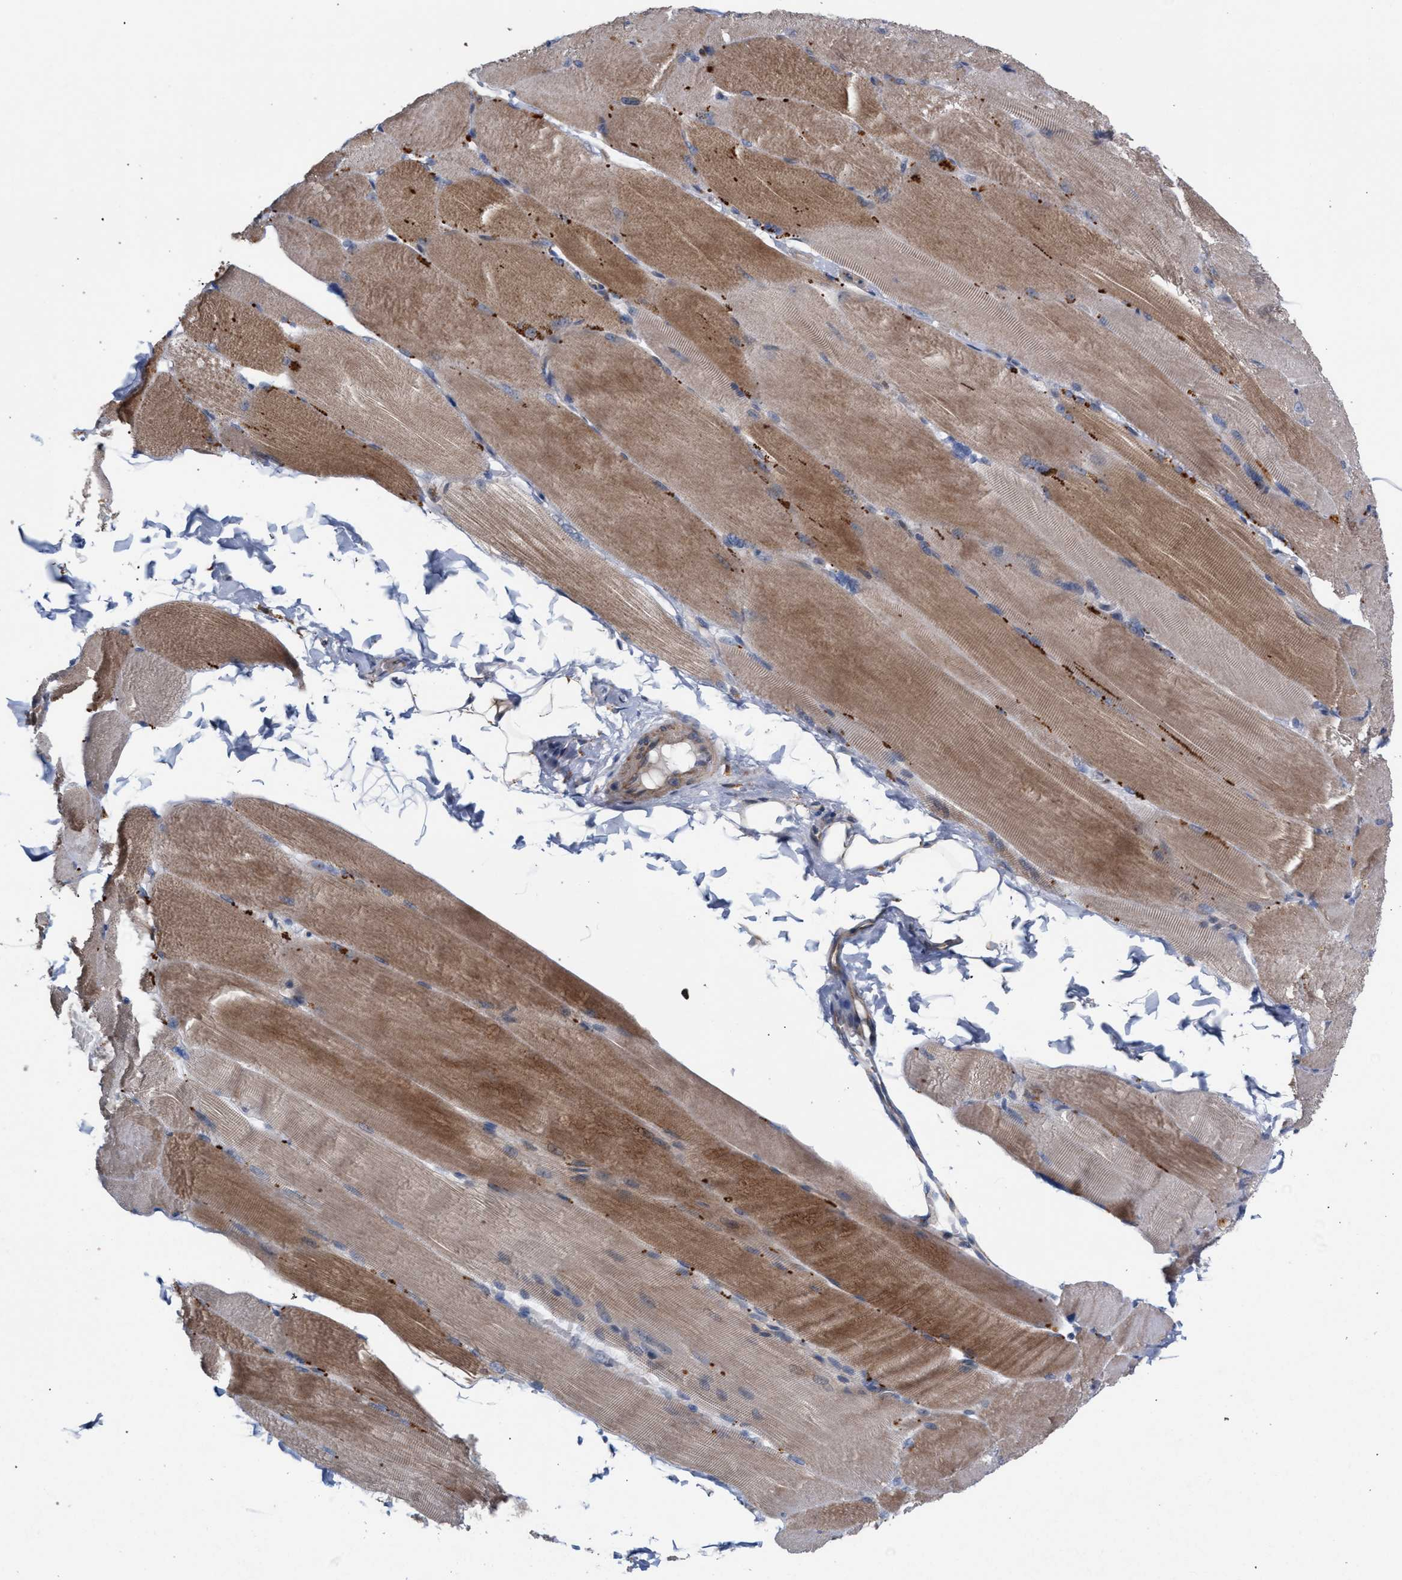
{"staining": {"intensity": "moderate", "quantity": ">75%", "location": "cytoplasmic/membranous"}, "tissue": "skeletal muscle", "cell_type": "Myocytes", "image_type": "normal", "snomed": [{"axis": "morphology", "description": "Normal tissue, NOS"}, {"axis": "topography", "description": "Skin"}, {"axis": "topography", "description": "Skeletal muscle"}], "caption": "Skeletal muscle stained with DAB (3,3'-diaminobenzidine) immunohistochemistry demonstrates medium levels of moderate cytoplasmic/membranous positivity in about >75% of myocytes.", "gene": "RNF135", "patient": {"sex": "male", "age": 83}}